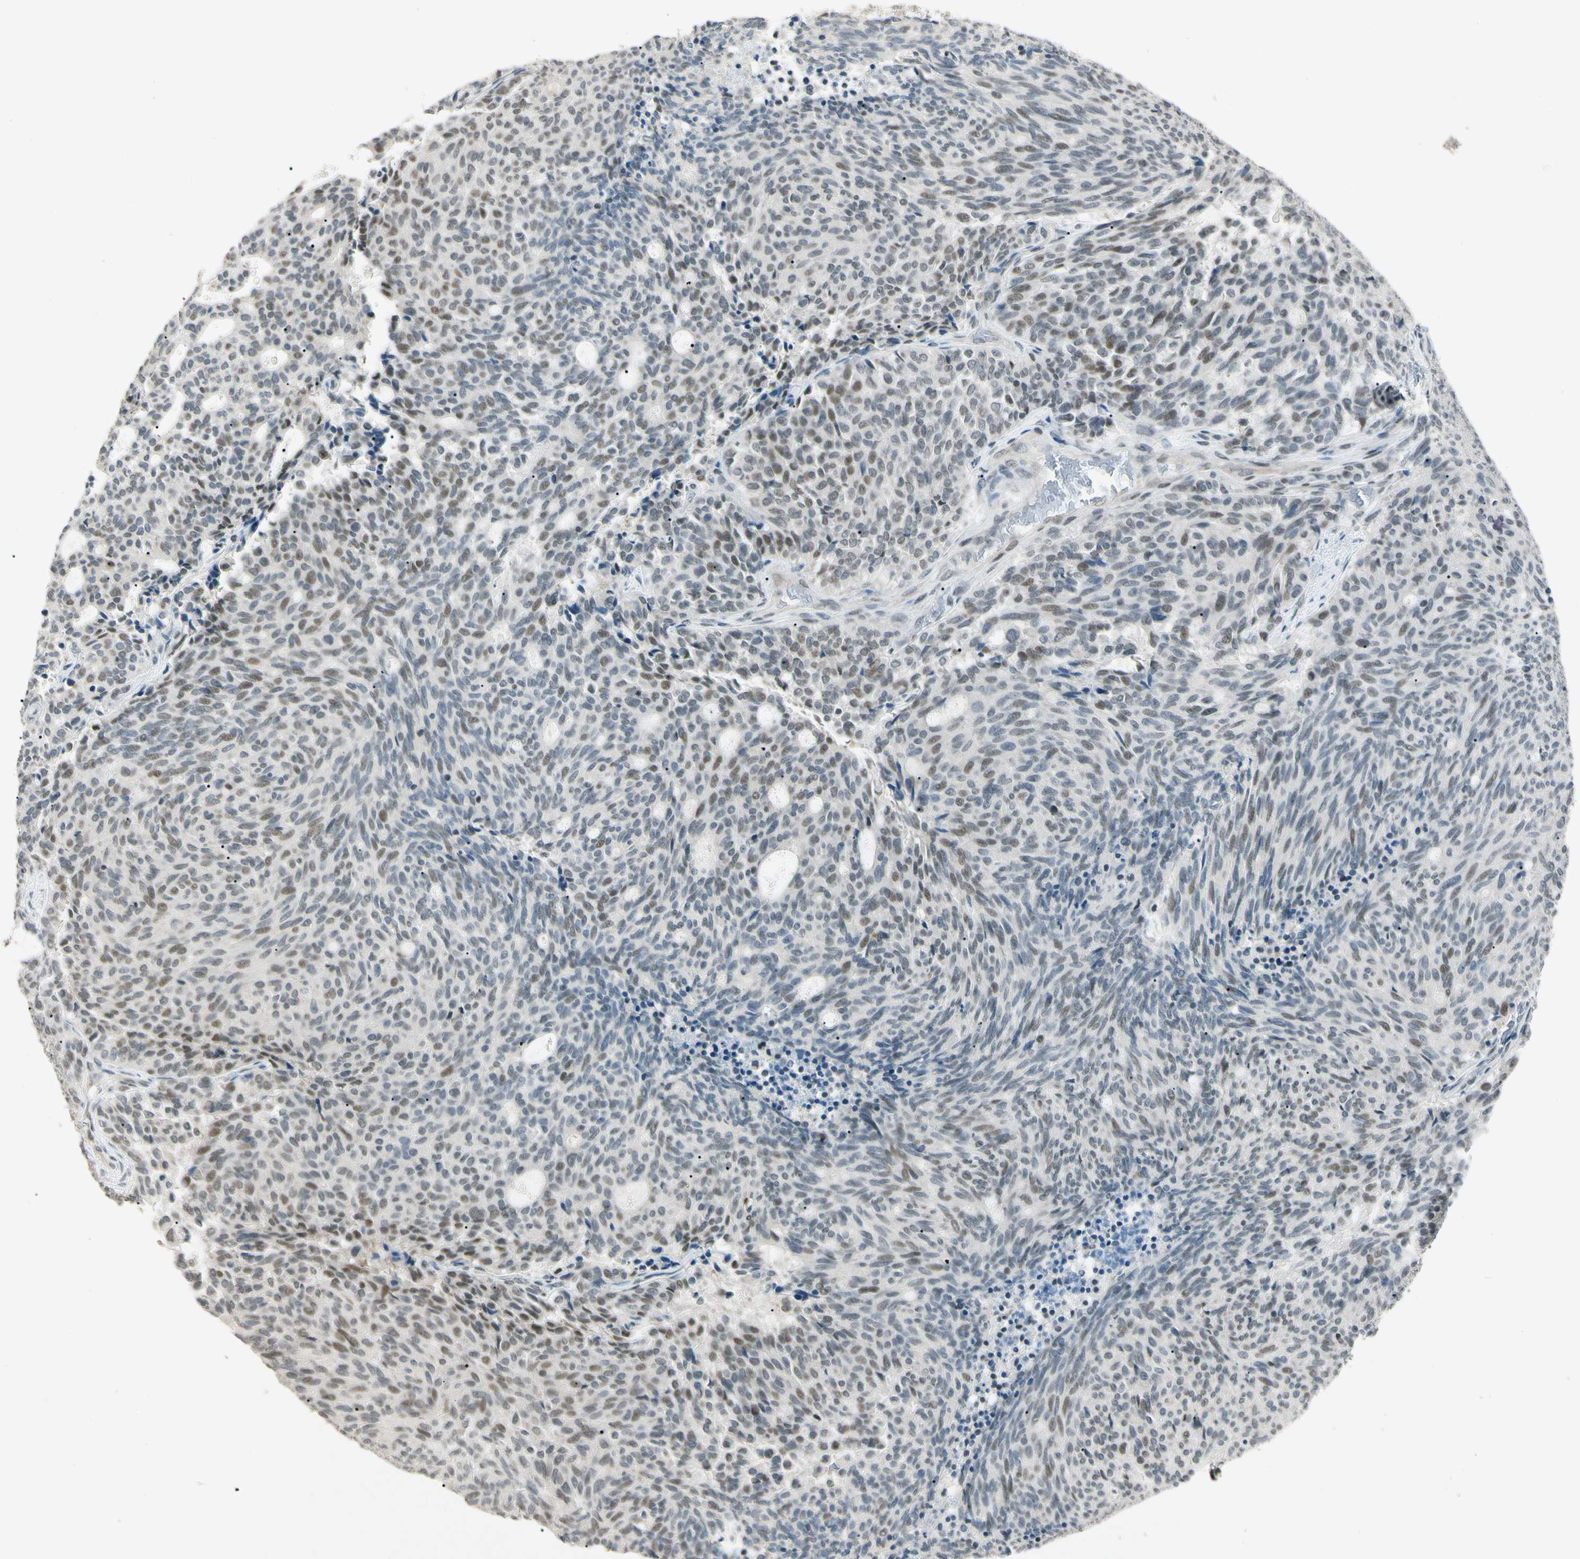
{"staining": {"intensity": "weak", "quantity": "25%-75%", "location": "nuclear"}, "tissue": "carcinoid", "cell_type": "Tumor cells", "image_type": "cancer", "snomed": [{"axis": "morphology", "description": "Carcinoid, malignant, NOS"}, {"axis": "topography", "description": "Pancreas"}], "caption": "Carcinoid stained with a brown dye exhibits weak nuclear positive expression in approximately 25%-75% of tumor cells.", "gene": "ZBTB4", "patient": {"sex": "female", "age": 54}}